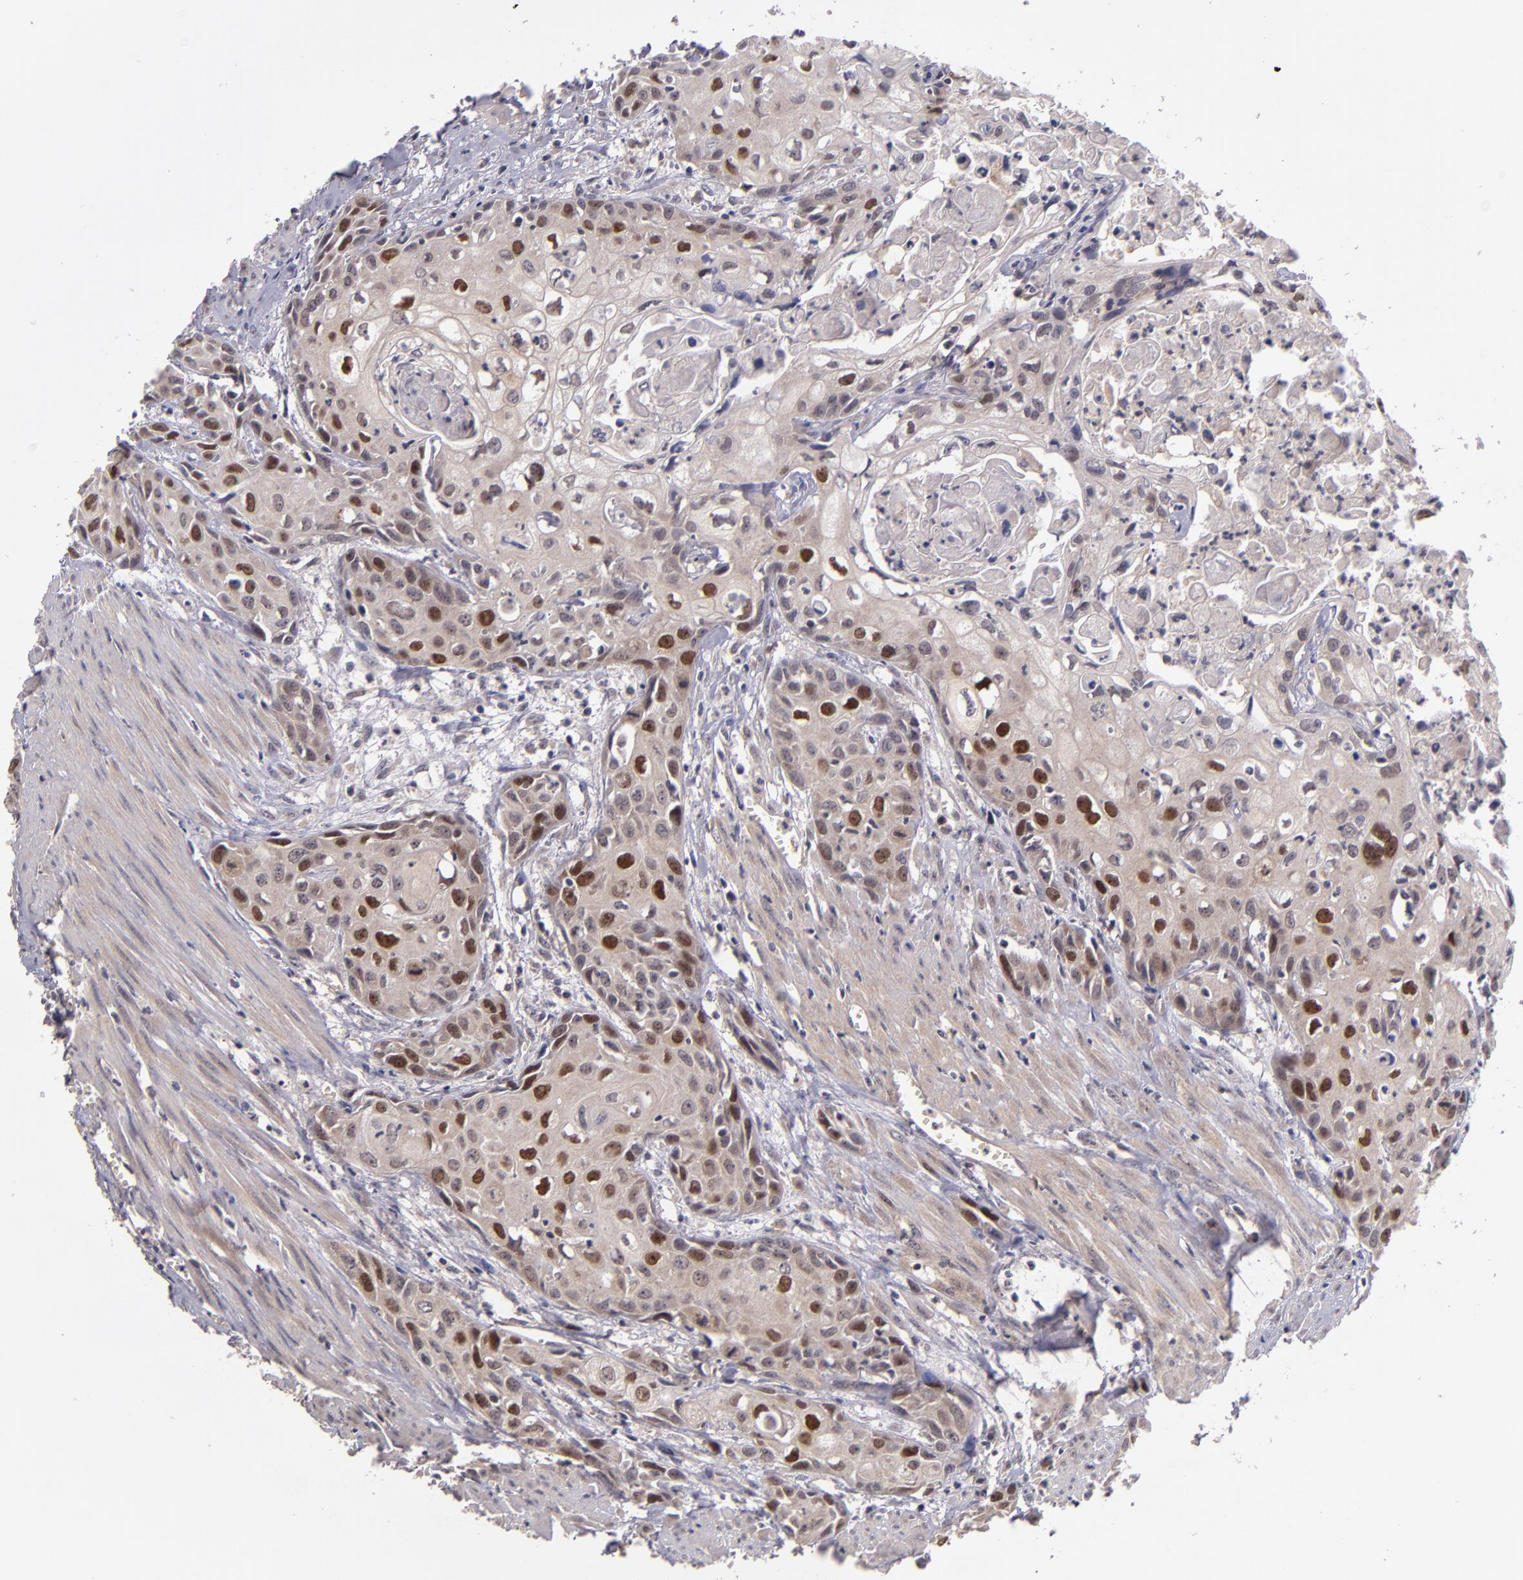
{"staining": {"intensity": "strong", "quantity": "25%-75%", "location": "nuclear"}, "tissue": "urothelial cancer", "cell_type": "Tumor cells", "image_type": "cancer", "snomed": [{"axis": "morphology", "description": "Urothelial carcinoma, High grade"}, {"axis": "topography", "description": "Urinary bladder"}], "caption": "Protein staining of urothelial carcinoma (high-grade) tissue shows strong nuclear expression in about 25%-75% of tumor cells.", "gene": "CDC7", "patient": {"sex": "male", "age": 54}}